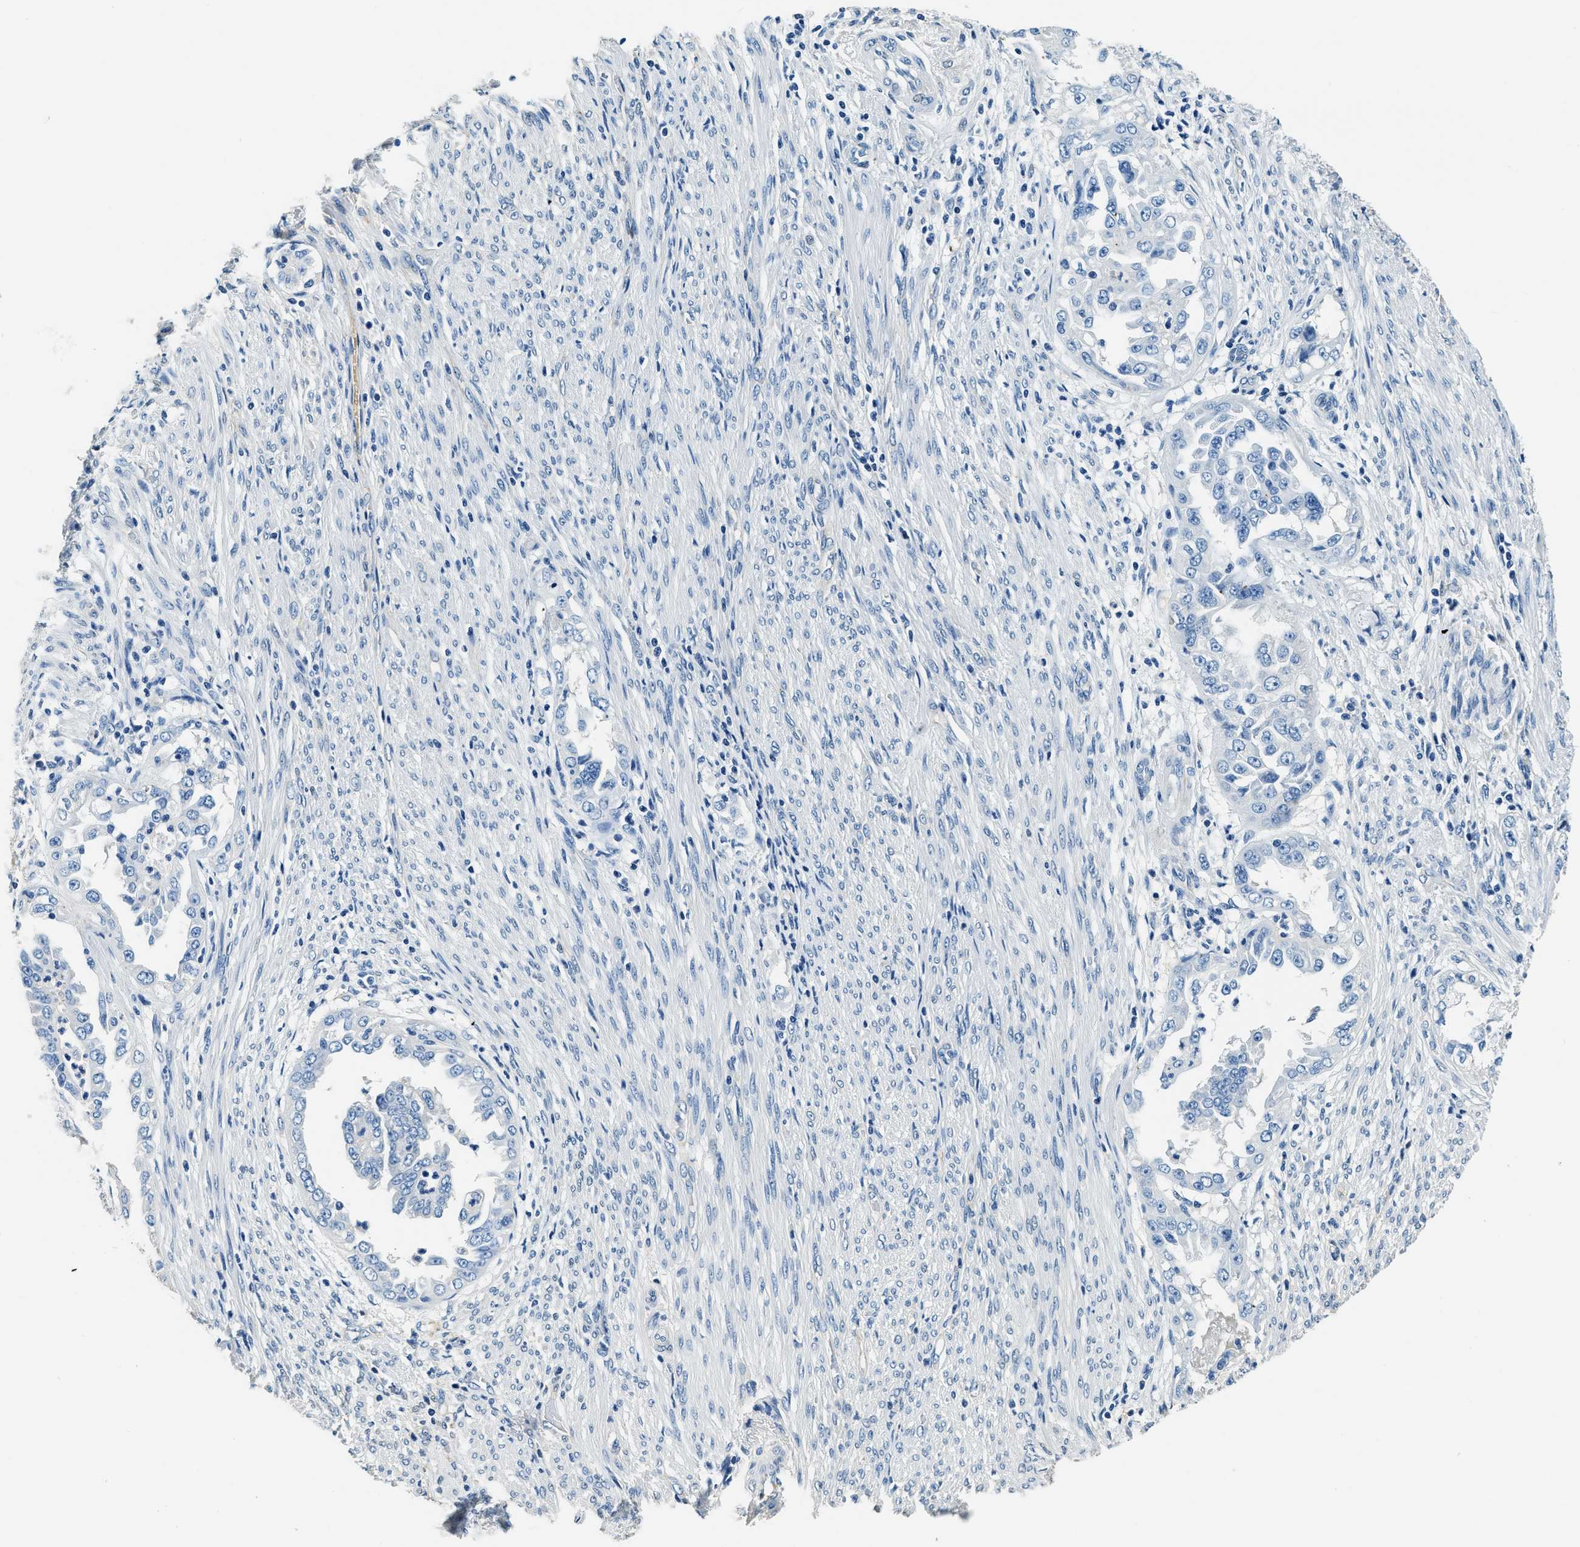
{"staining": {"intensity": "negative", "quantity": "none", "location": "none"}, "tissue": "endometrial cancer", "cell_type": "Tumor cells", "image_type": "cancer", "snomed": [{"axis": "morphology", "description": "Adenocarcinoma, NOS"}, {"axis": "topography", "description": "Endometrium"}], "caption": "Tumor cells show no significant staining in adenocarcinoma (endometrial).", "gene": "TMEM186", "patient": {"sex": "female", "age": 85}}